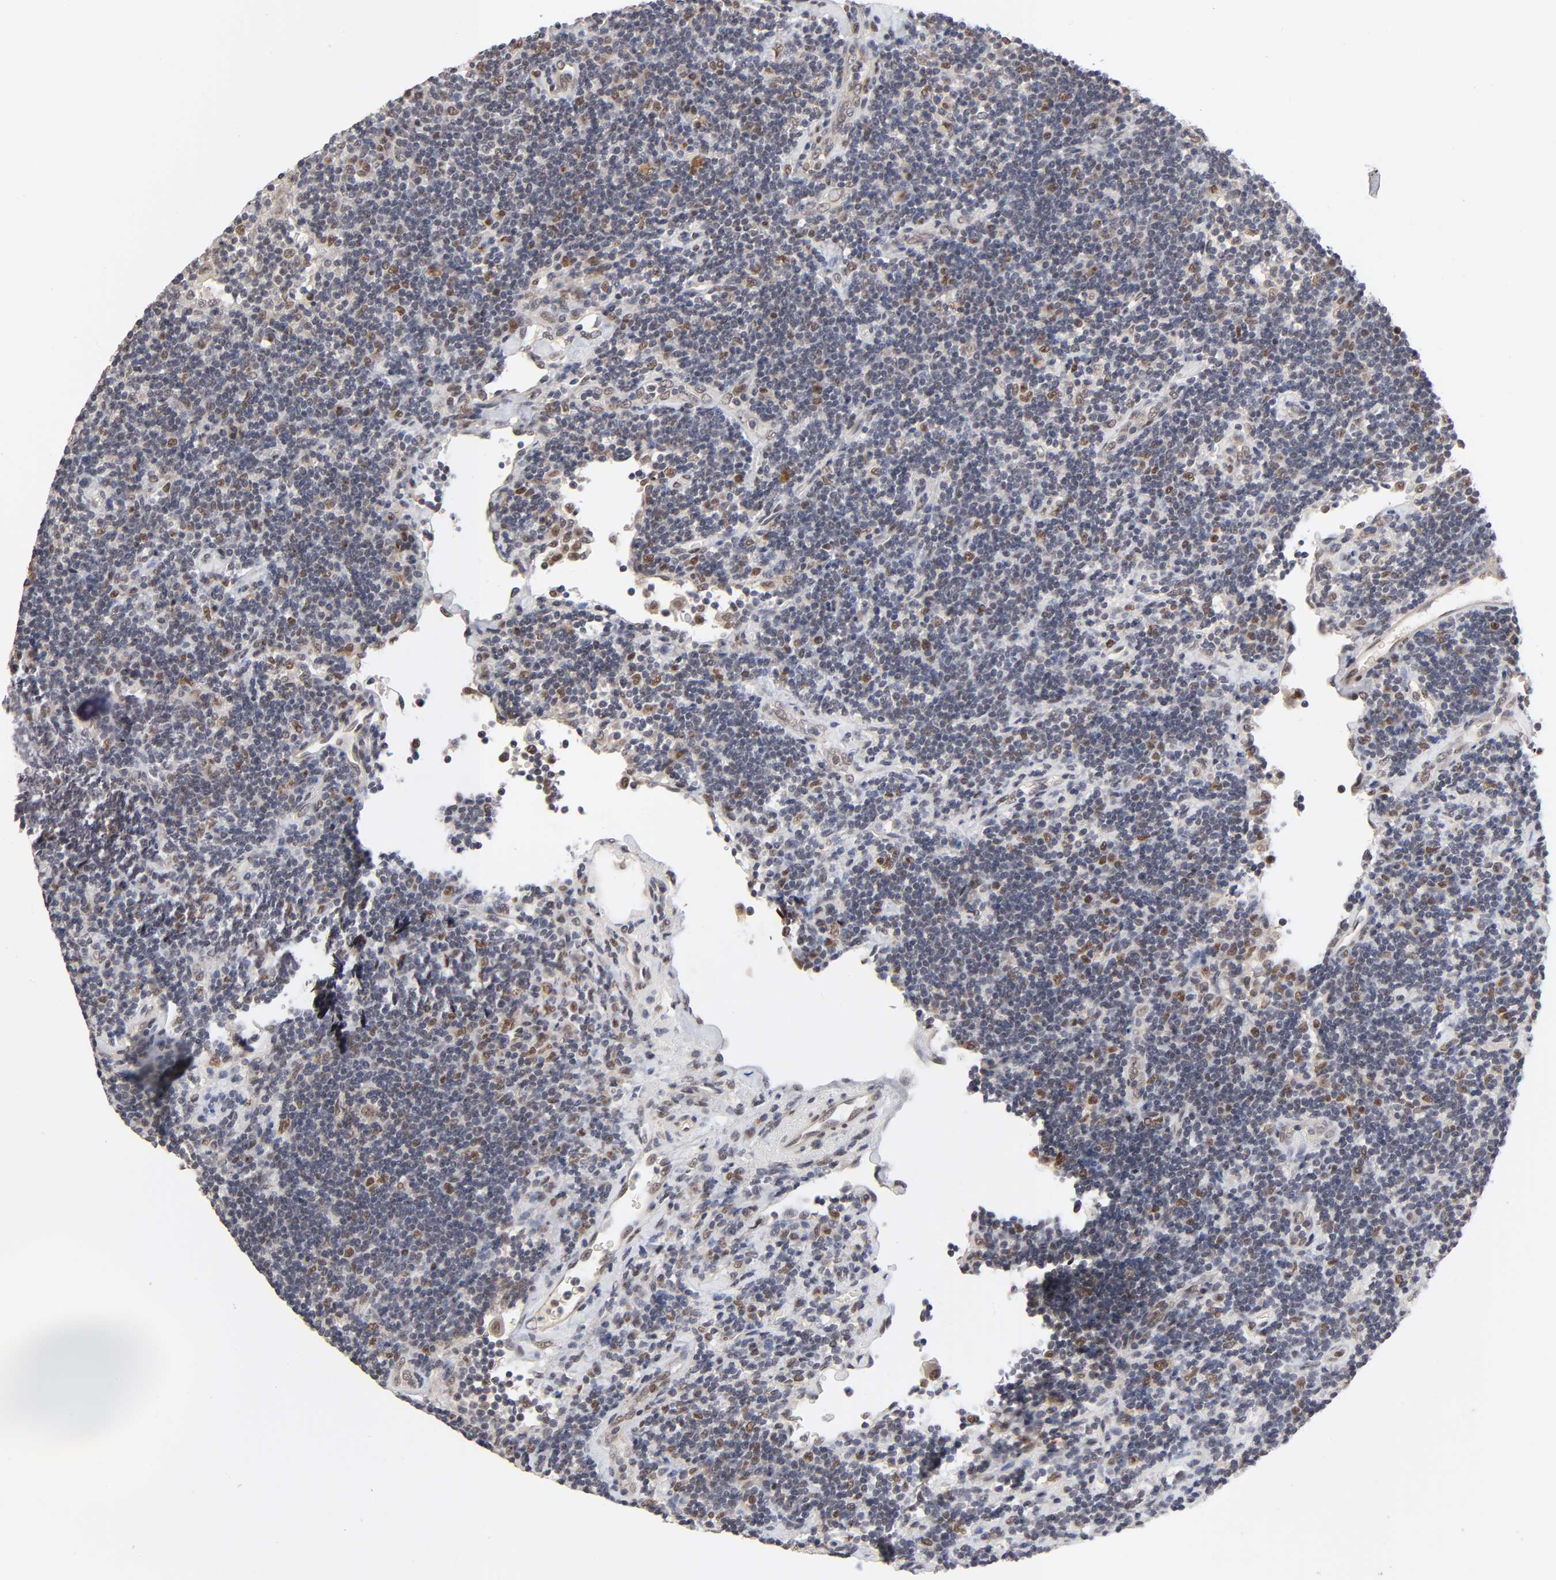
{"staining": {"intensity": "moderate", "quantity": "<25%", "location": "nuclear"}, "tissue": "lymphoma", "cell_type": "Tumor cells", "image_type": "cancer", "snomed": [{"axis": "morphology", "description": "Malignant lymphoma, non-Hodgkin's type, Low grade"}, {"axis": "topography", "description": "Lymph node"}], "caption": "Immunohistochemistry (IHC) of low-grade malignant lymphoma, non-Hodgkin's type displays low levels of moderate nuclear expression in approximately <25% of tumor cells.", "gene": "EP300", "patient": {"sex": "male", "age": 70}}